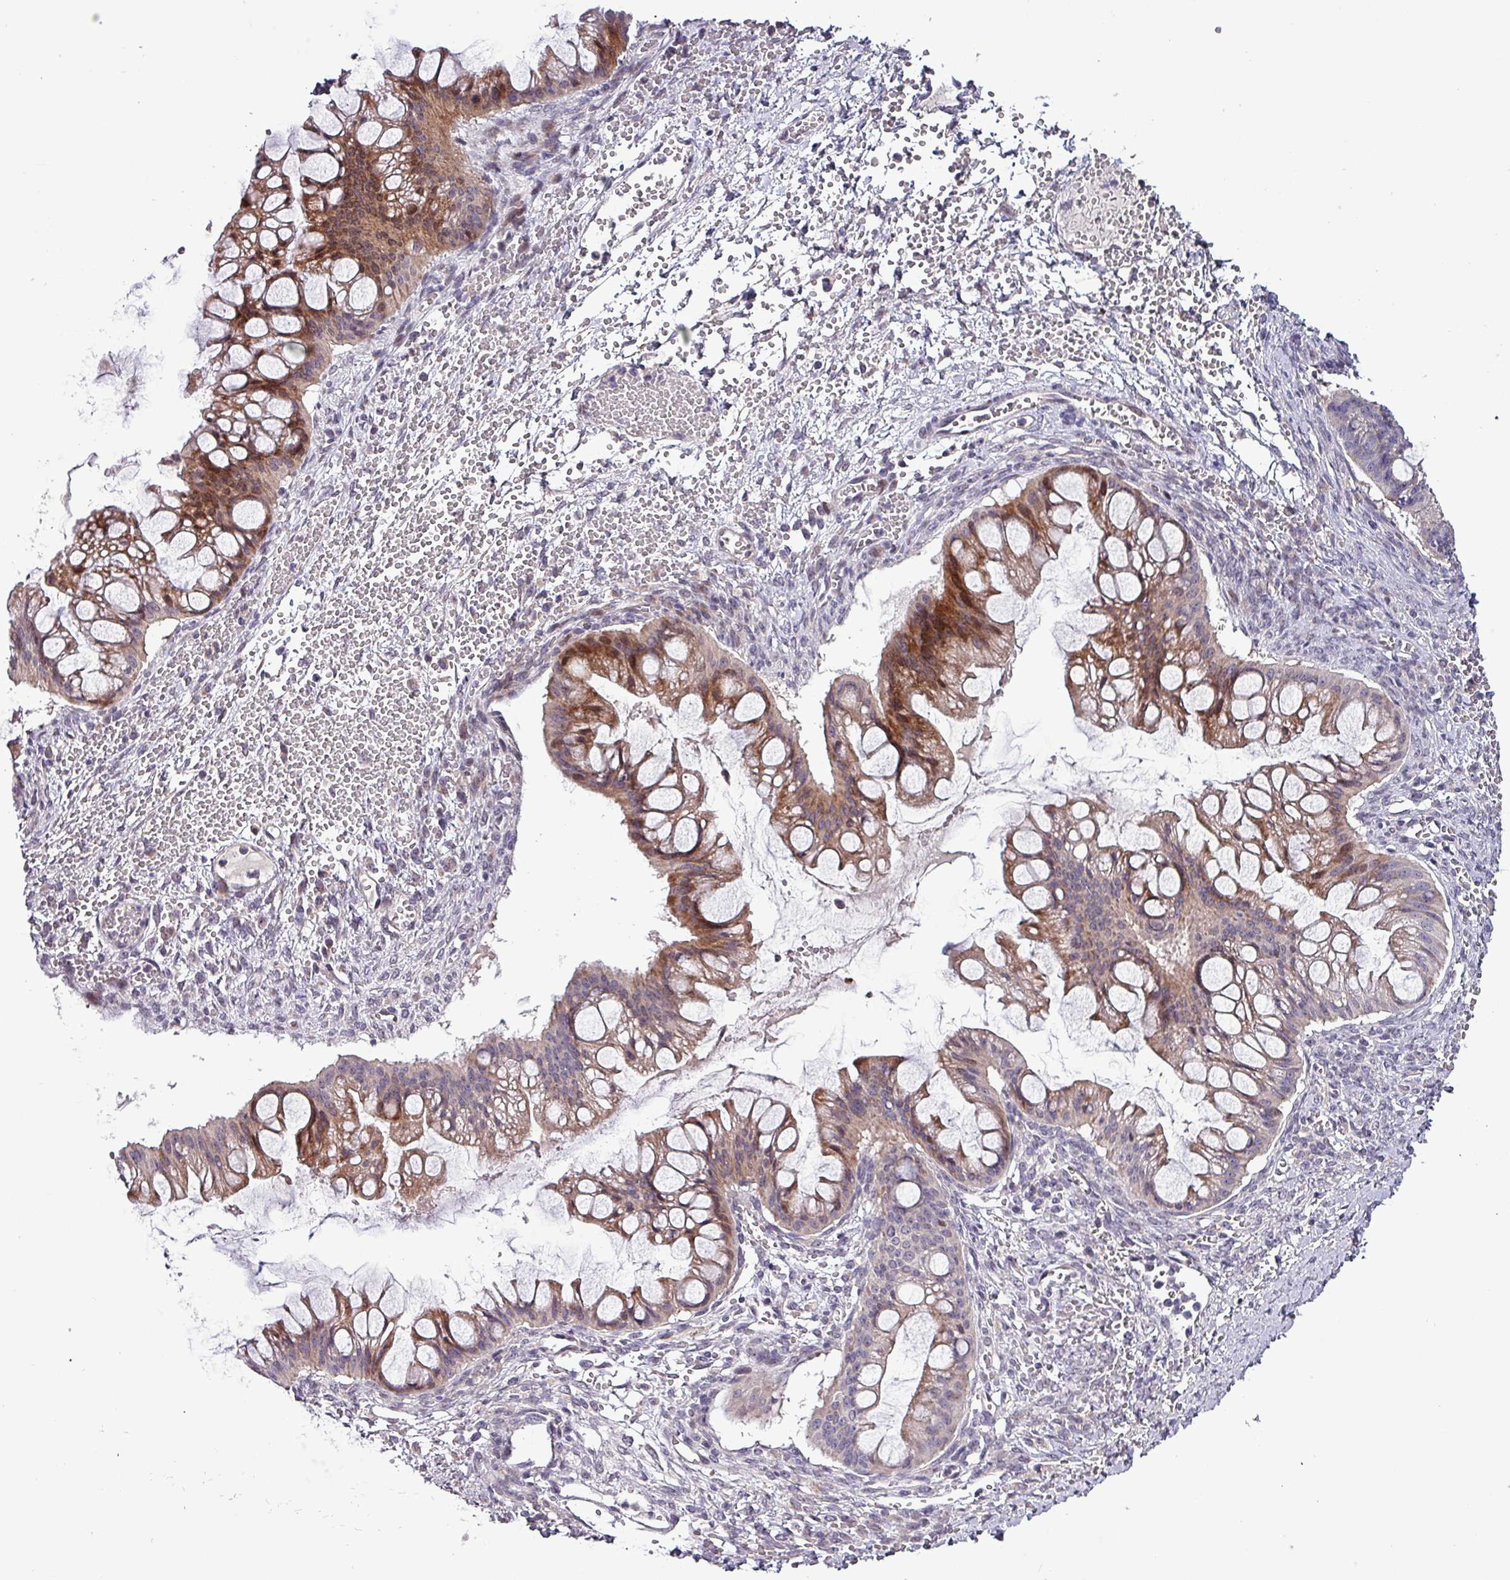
{"staining": {"intensity": "moderate", "quantity": "25%-75%", "location": "cytoplasmic/membranous,nuclear"}, "tissue": "ovarian cancer", "cell_type": "Tumor cells", "image_type": "cancer", "snomed": [{"axis": "morphology", "description": "Cystadenocarcinoma, mucinous, NOS"}, {"axis": "topography", "description": "Ovary"}], "caption": "The histopathology image demonstrates a brown stain indicating the presence of a protein in the cytoplasmic/membranous and nuclear of tumor cells in ovarian cancer (mucinous cystadenocarcinoma).", "gene": "GRAPL", "patient": {"sex": "female", "age": 73}}